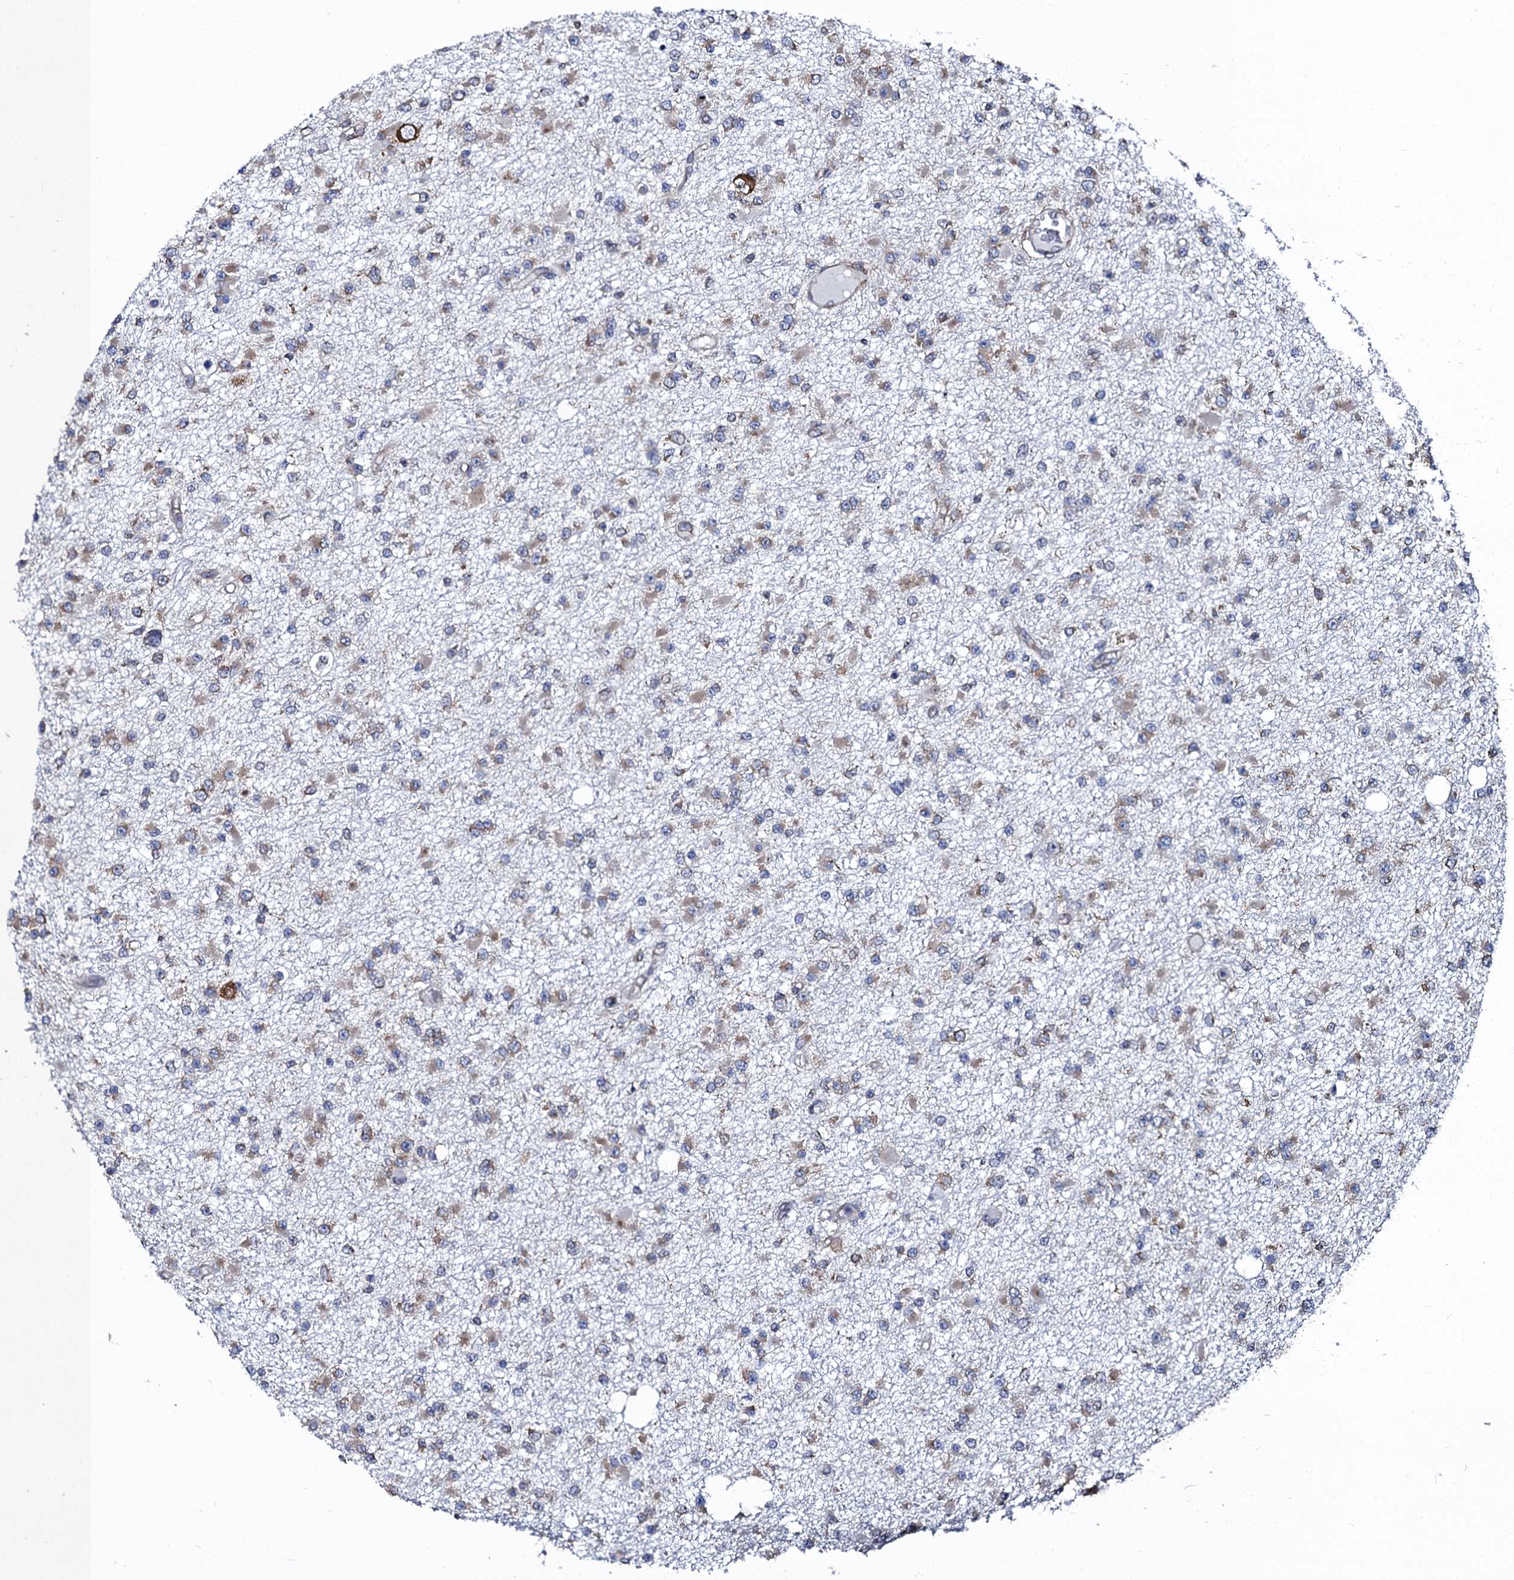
{"staining": {"intensity": "weak", "quantity": "25%-75%", "location": "cytoplasmic/membranous"}, "tissue": "glioma", "cell_type": "Tumor cells", "image_type": "cancer", "snomed": [{"axis": "morphology", "description": "Glioma, malignant, Low grade"}, {"axis": "topography", "description": "Brain"}], "caption": "Immunohistochemical staining of human glioma shows low levels of weak cytoplasmic/membranous positivity in approximately 25%-75% of tumor cells.", "gene": "SPTY2D1", "patient": {"sex": "female", "age": 22}}